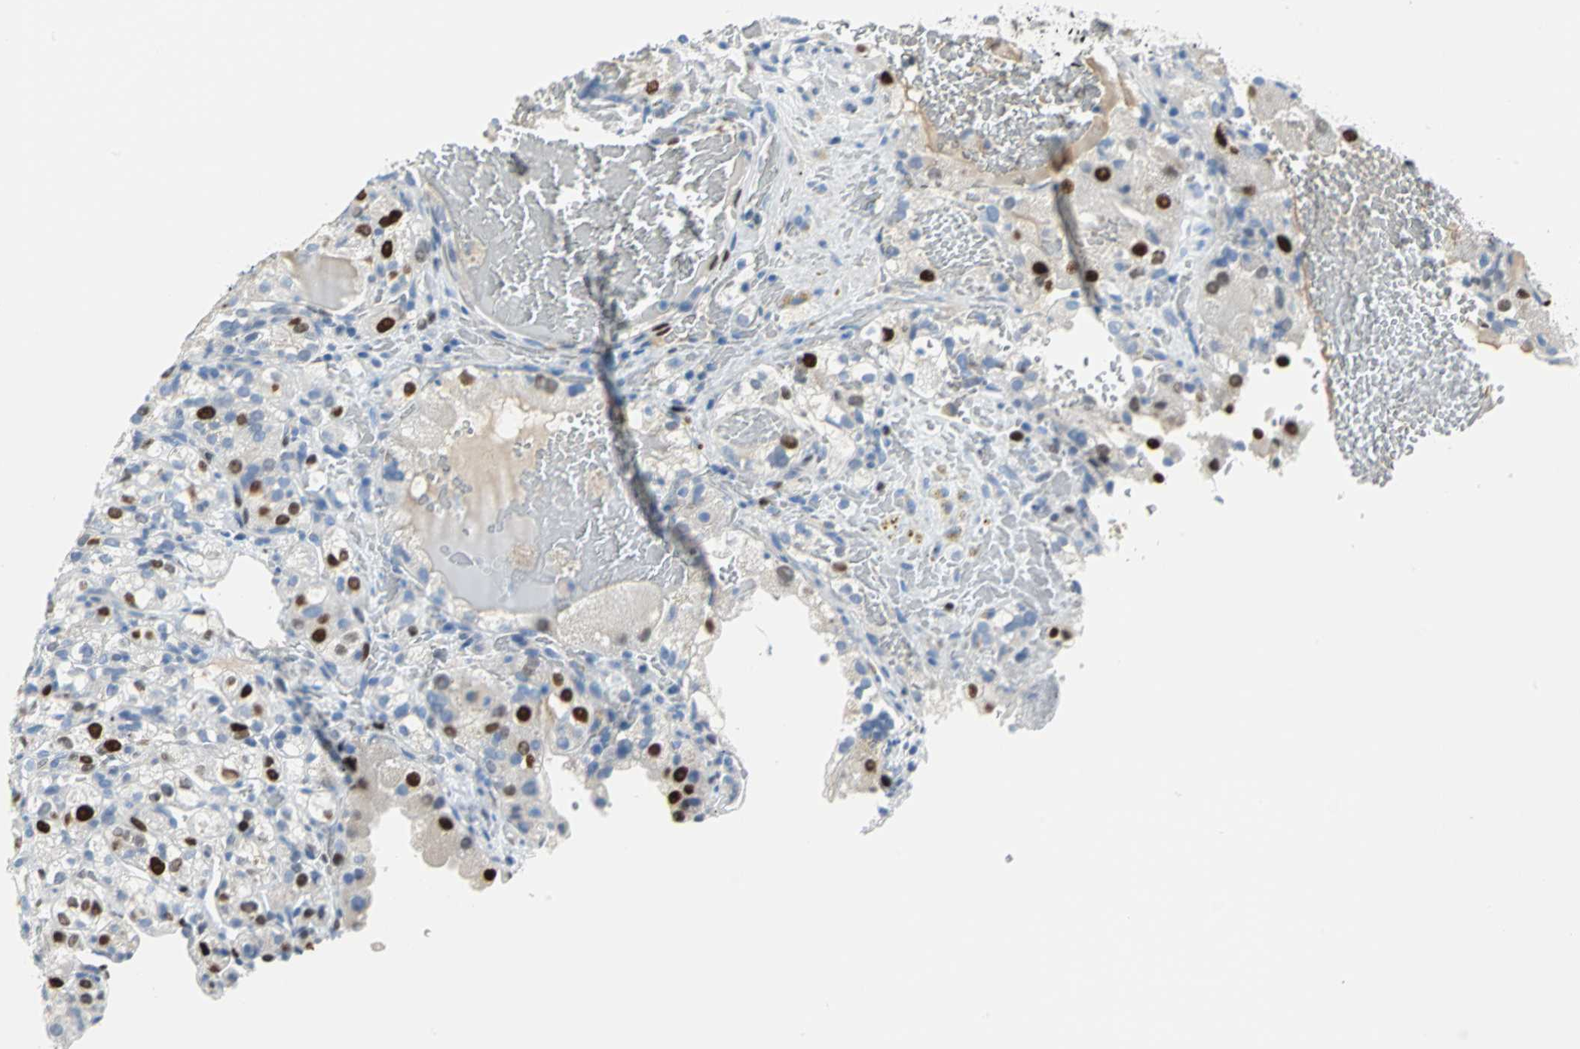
{"staining": {"intensity": "strong", "quantity": "25%-75%", "location": "nuclear"}, "tissue": "renal cancer", "cell_type": "Tumor cells", "image_type": "cancer", "snomed": [{"axis": "morphology", "description": "Normal tissue, NOS"}, {"axis": "morphology", "description": "Adenocarcinoma, NOS"}, {"axis": "topography", "description": "Kidney"}], "caption": "DAB (3,3'-diaminobenzidine) immunohistochemical staining of renal cancer exhibits strong nuclear protein expression in about 25%-75% of tumor cells.", "gene": "MCM4", "patient": {"sex": "male", "age": 61}}